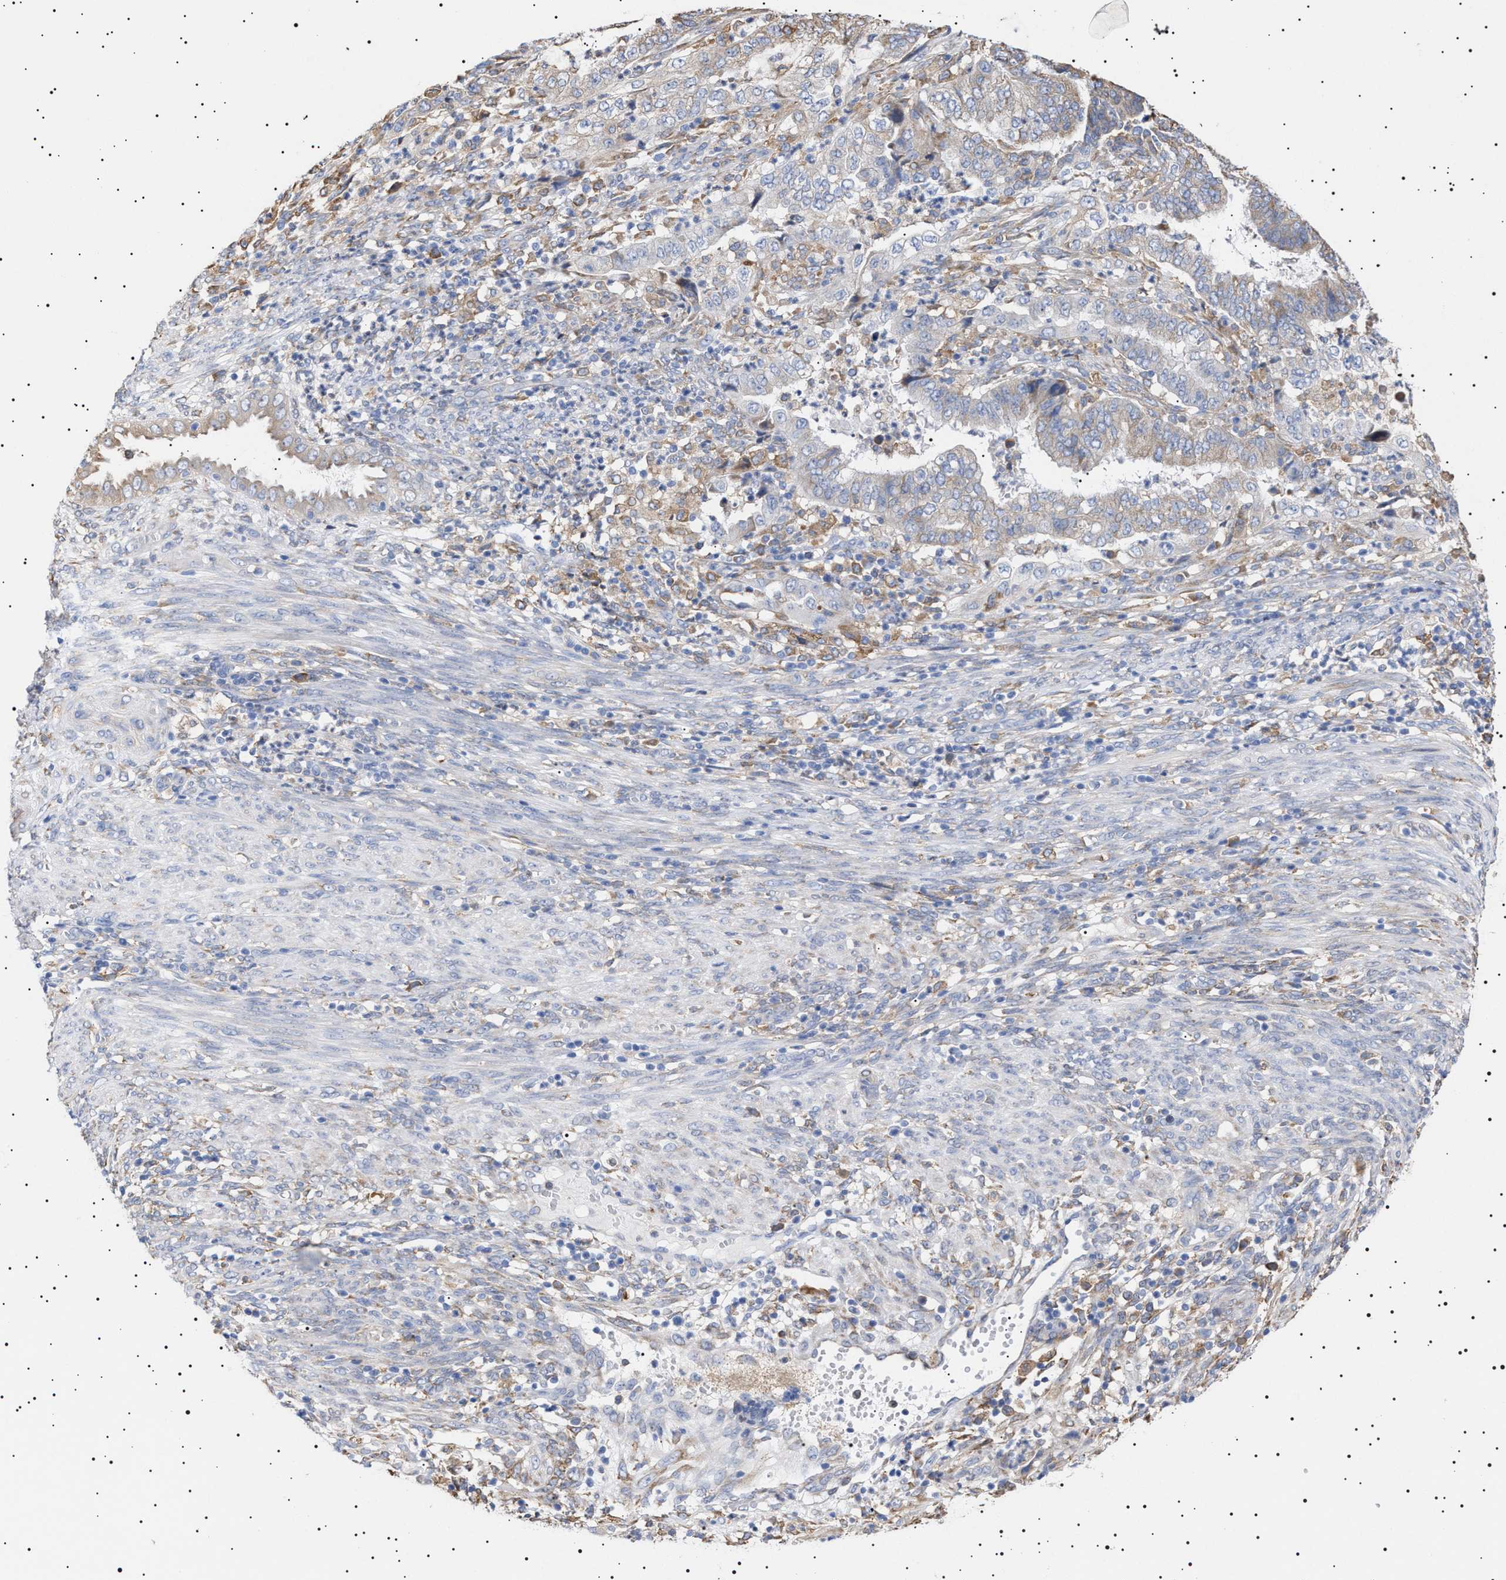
{"staining": {"intensity": "weak", "quantity": "<25%", "location": "cytoplasmic/membranous"}, "tissue": "endometrial cancer", "cell_type": "Tumor cells", "image_type": "cancer", "snomed": [{"axis": "morphology", "description": "Adenocarcinoma, NOS"}, {"axis": "topography", "description": "Endometrium"}], "caption": "Immunohistochemistry (IHC) histopathology image of human endometrial cancer stained for a protein (brown), which reveals no positivity in tumor cells. Brightfield microscopy of immunohistochemistry (IHC) stained with DAB (3,3'-diaminobenzidine) (brown) and hematoxylin (blue), captured at high magnification.", "gene": "ERCC6L2", "patient": {"sex": "female", "age": 51}}